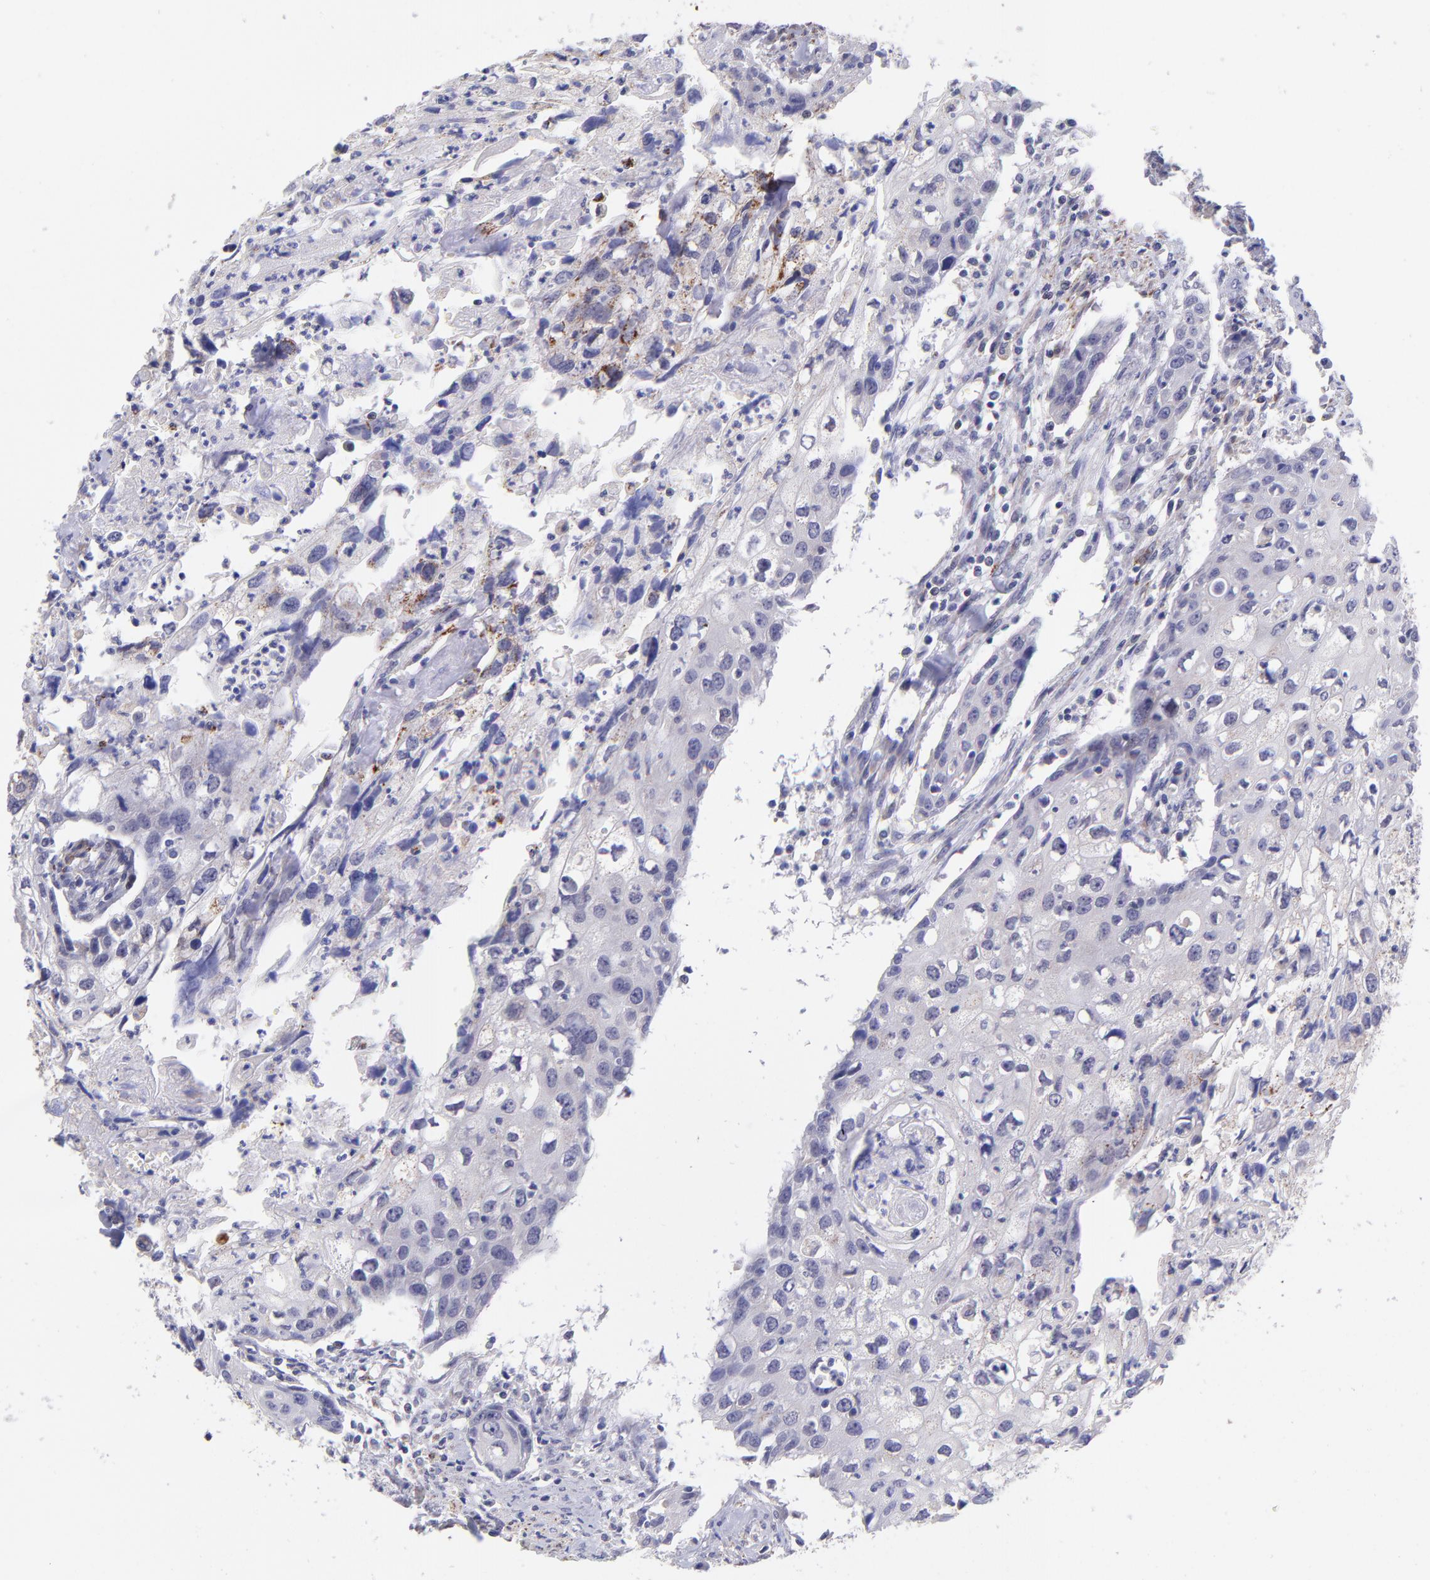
{"staining": {"intensity": "negative", "quantity": "none", "location": "none"}, "tissue": "urothelial cancer", "cell_type": "Tumor cells", "image_type": "cancer", "snomed": [{"axis": "morphology", "description": "Urothelial carcinoma, High grade"}, {"axis": "topography", "description": "Urinary bladder"}], "caption": "The IHC micrograph has no significant positivity in tumor cells of urothelial carcinoma (high-grade) tissue.", "gene": "NSF", "patient": {"sex": "male", "age": 54}}